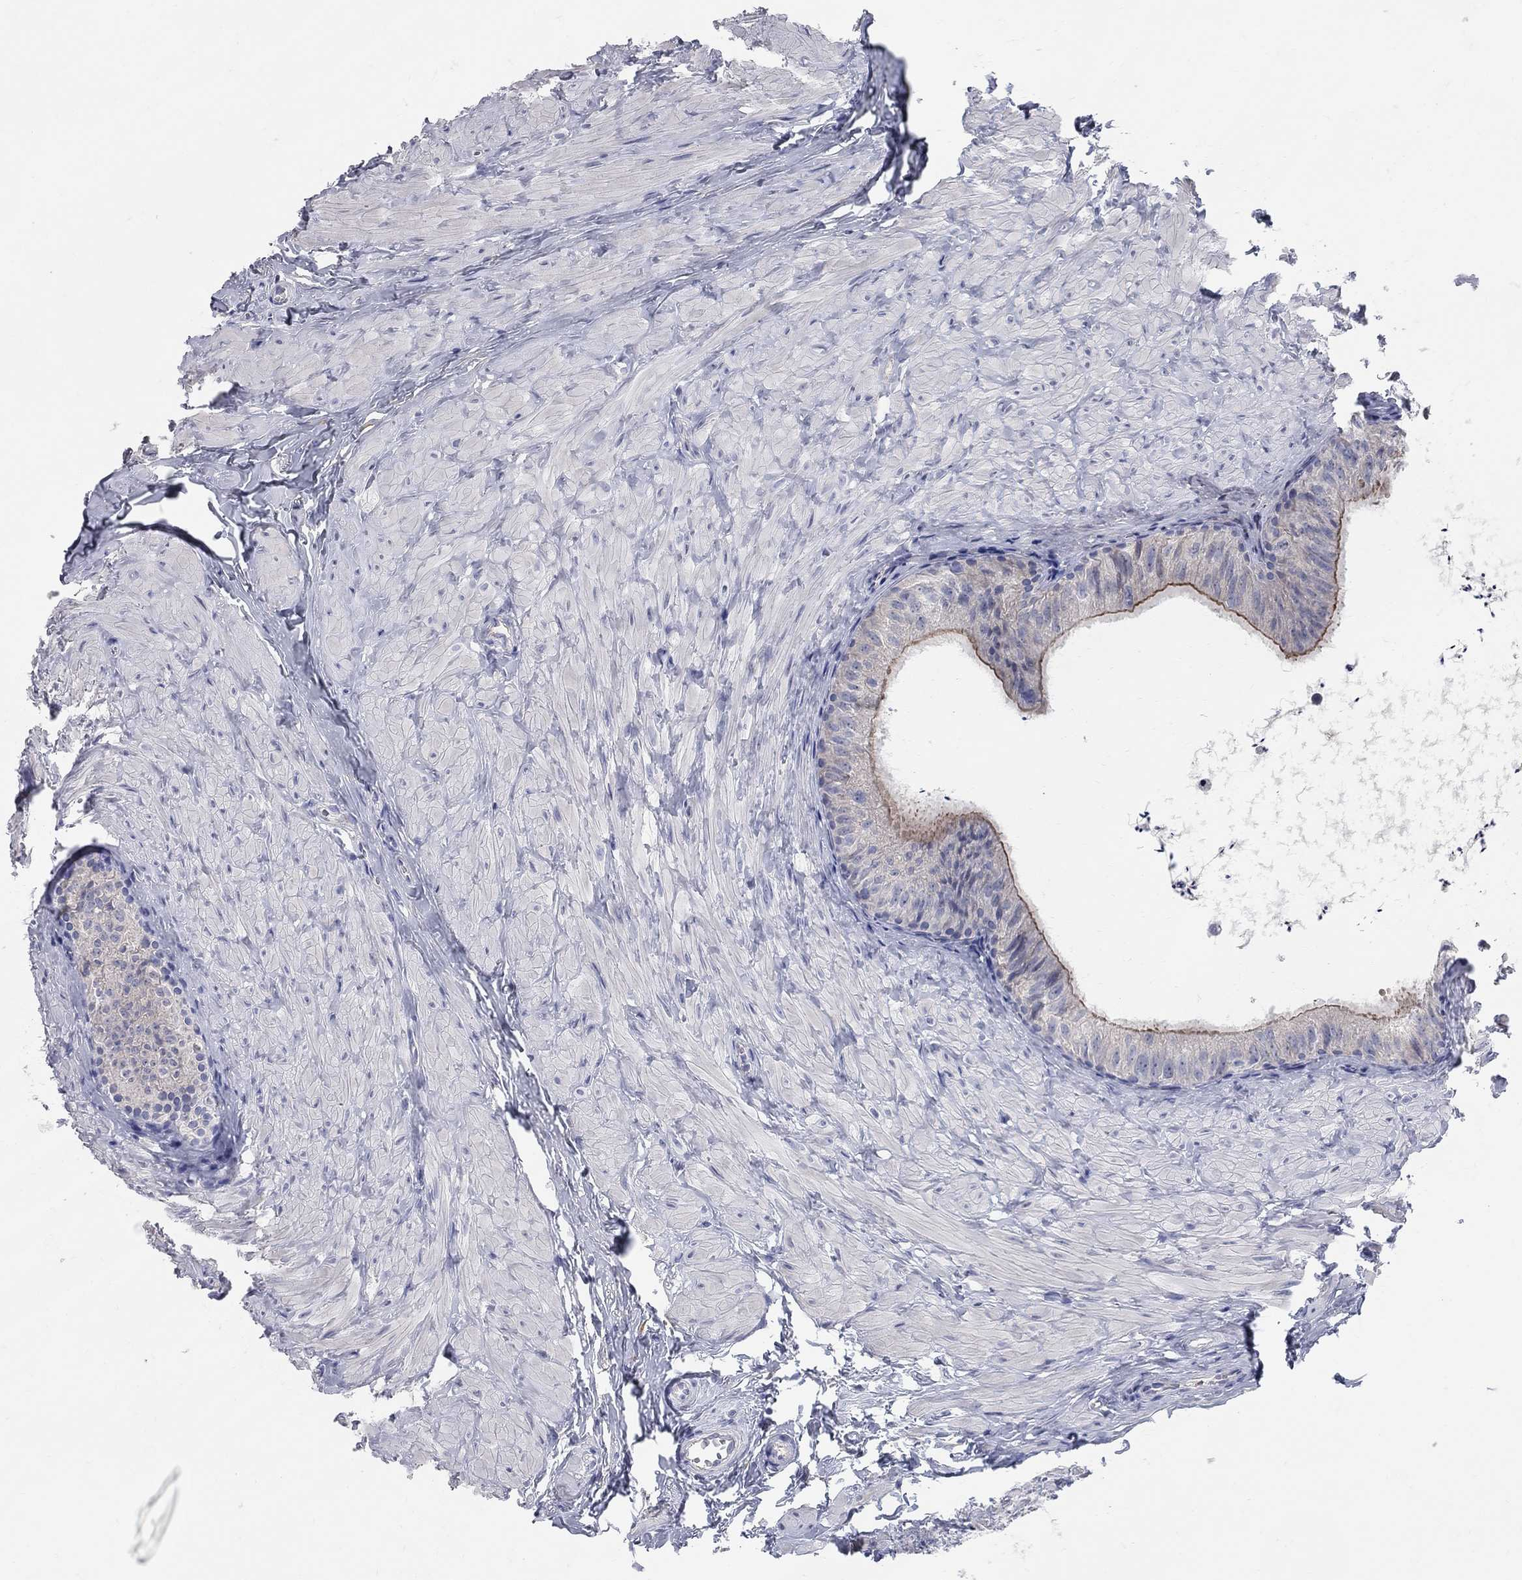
{"staining": {"intensity": "strong", "quantity": "<25%", "location": "cytoplasmic/membranous"}, "tissue": "epididymis", "cell_type": "Glandular cells", "image_type": "normal", "snomed": [{"axis": "morphology", "description": "Normal tissue, NOS"}, {"axis": "topography", "description": "Epididymis"}], "caption": "Protein analysis of unremarkable epididymis exhibits strong cytoplasmic/membranous positivity in about <25% of glandular cells.", "gene": "AOX1", "patient": {"sex": "male", "age": 32}}